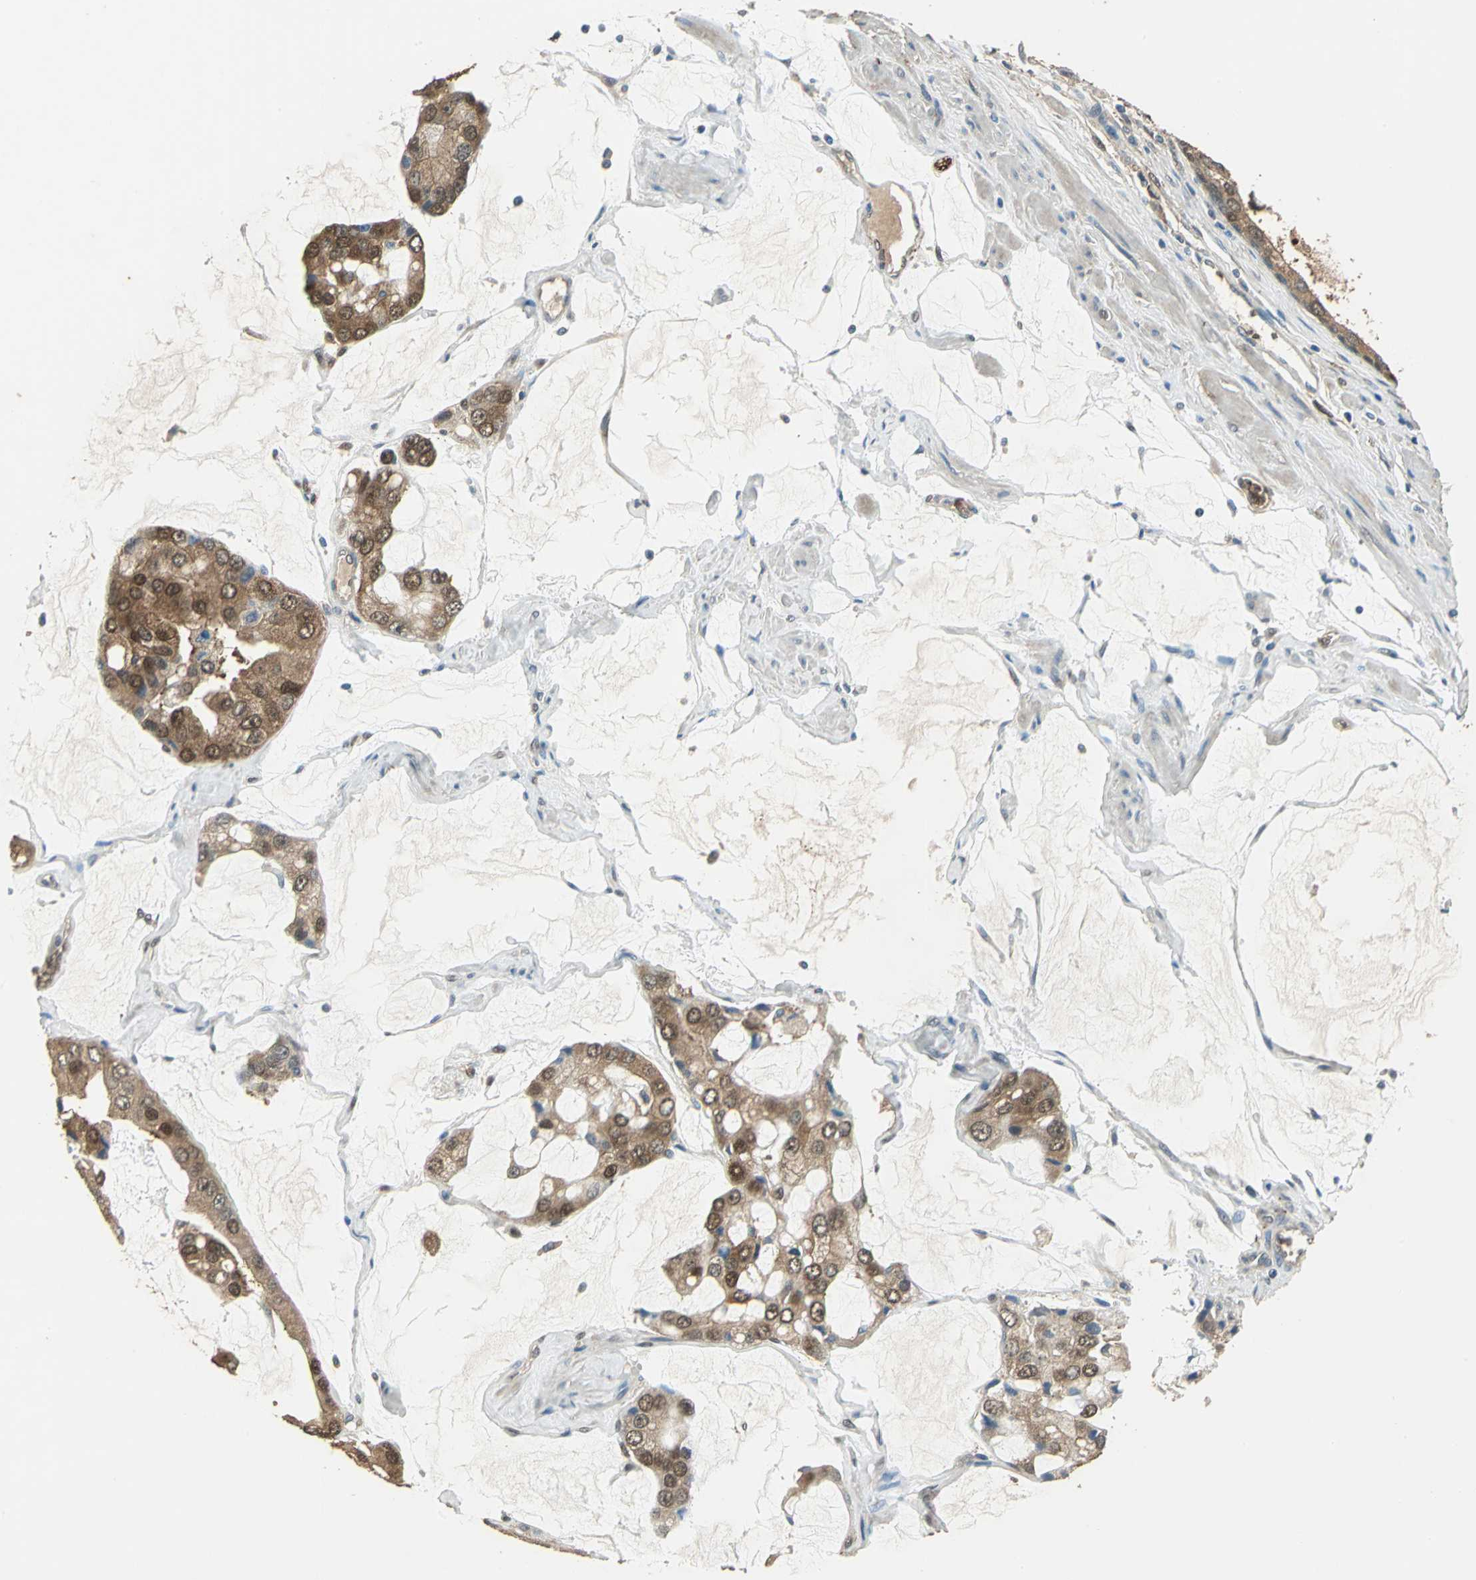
{"staining": {"intensity": "moderate", "quantity": ">75%", "location": "cytoplasmic/membranous,nuclear"}, "tissue": "prostate cancer", "cell_type": "Tumor cells", "image_type": "cancer", "snomed": [{"axis": "morphology", "description": "Adenocarcinoma, High grade"}, {"axis": "topography", "description": "Prostate"}], "caption": "The histopathology image reveals staining of high-grade adenocarcinoma (prostate), revealing moderate cytoplasmic/membranous and nuclear protein positivity (brown color) within tumor cells.", "gene": "DDAH1", "patient": {"sex": "male", "age": 67}}